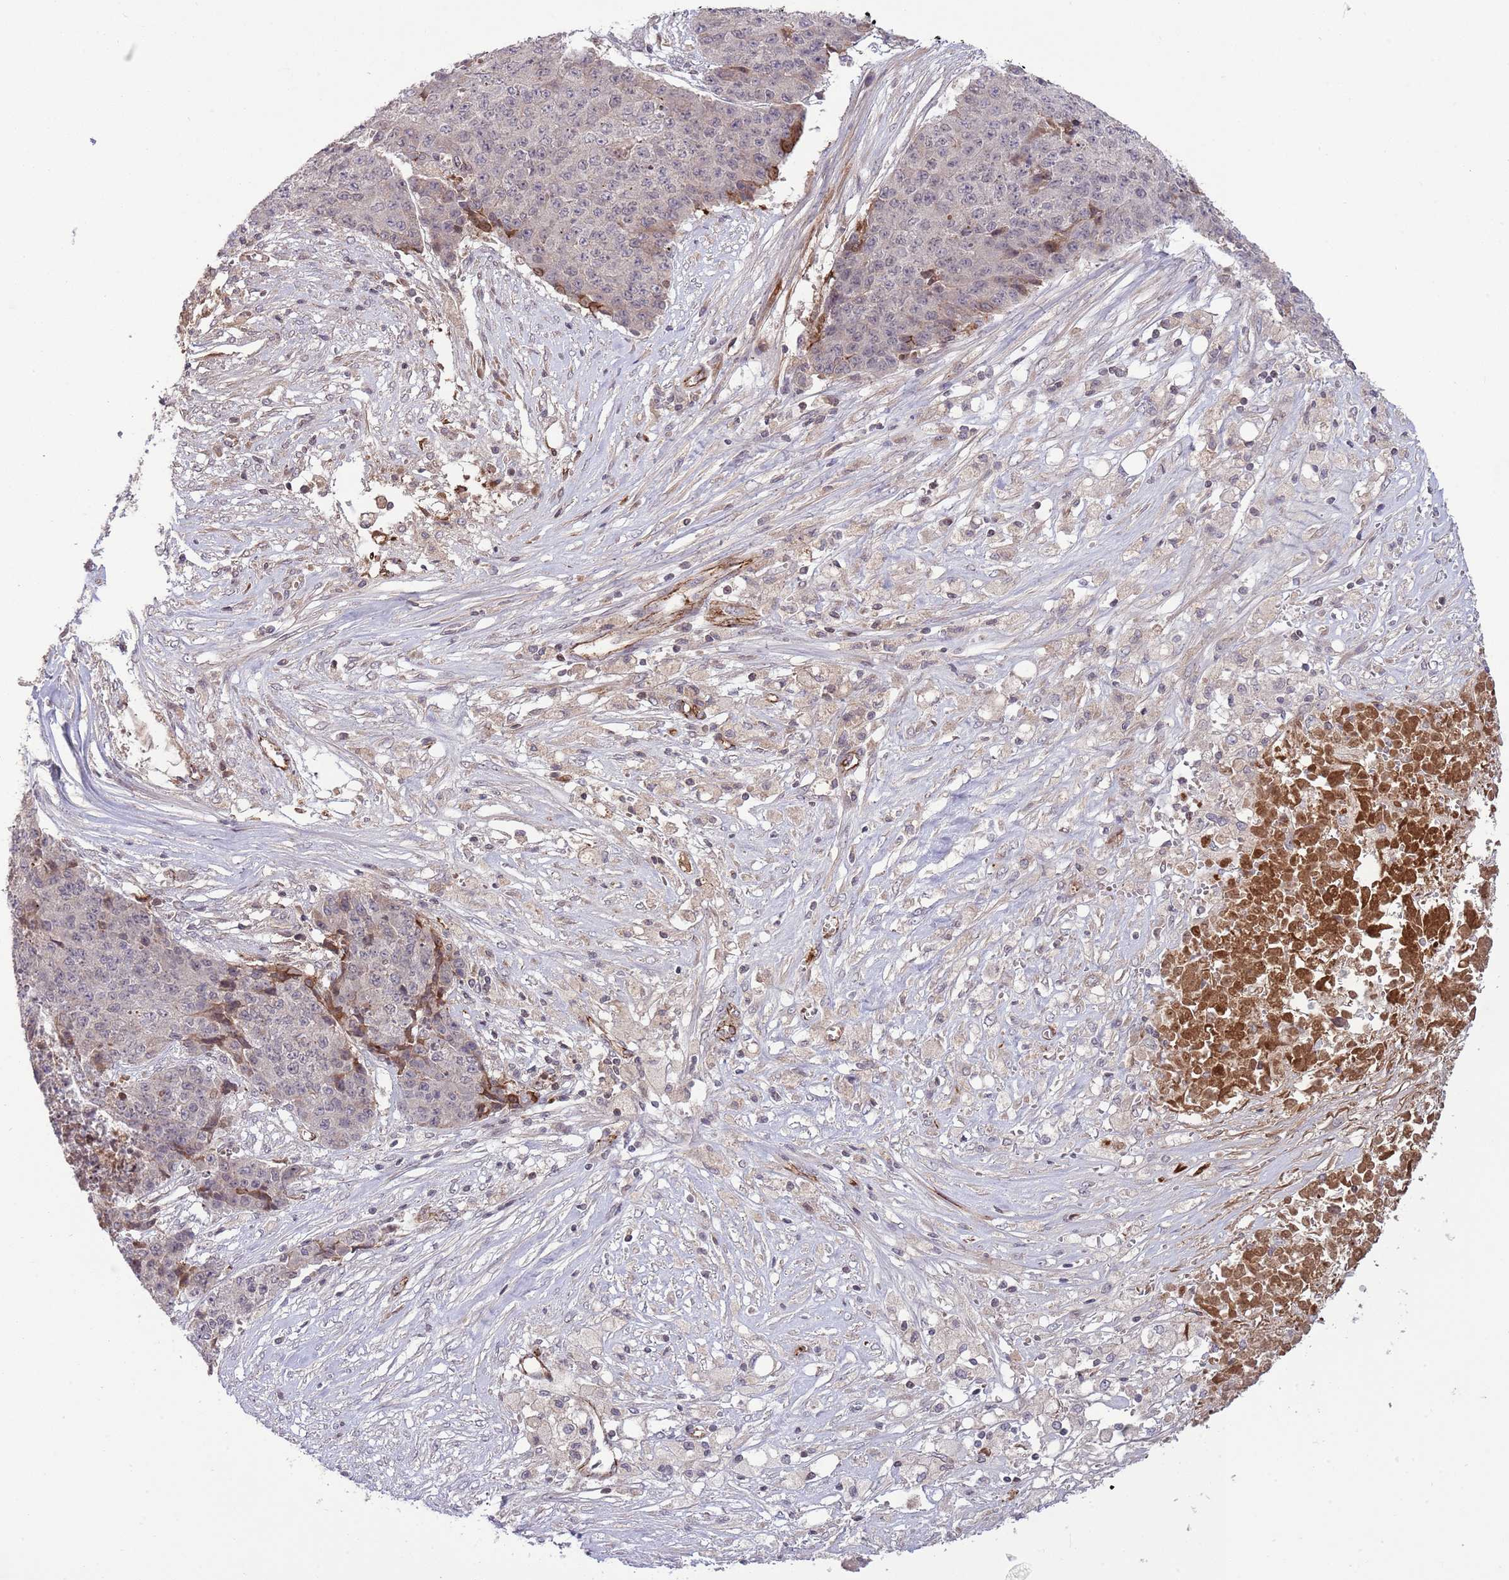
{"staining": {"intensity": "weak", "quantity": "<25%", "location": "cytoplasmic/membranous"}, "tissue": "ovarian cancer", "cell_type": "Tumor cells", "image_type": "cancer", "snomed": [{"axis": "morphology", "description": "Carcinoma, endometroid"}, {"axis": "topography", "description": "Ovary"}], "caption": "Ovarian endometroid carcinoma stained for a protein using immunohistochemistry demonstrates no positivity tumor cells.", "gene": "DPP10", "patient": {"sex": "female", "age": 42}}